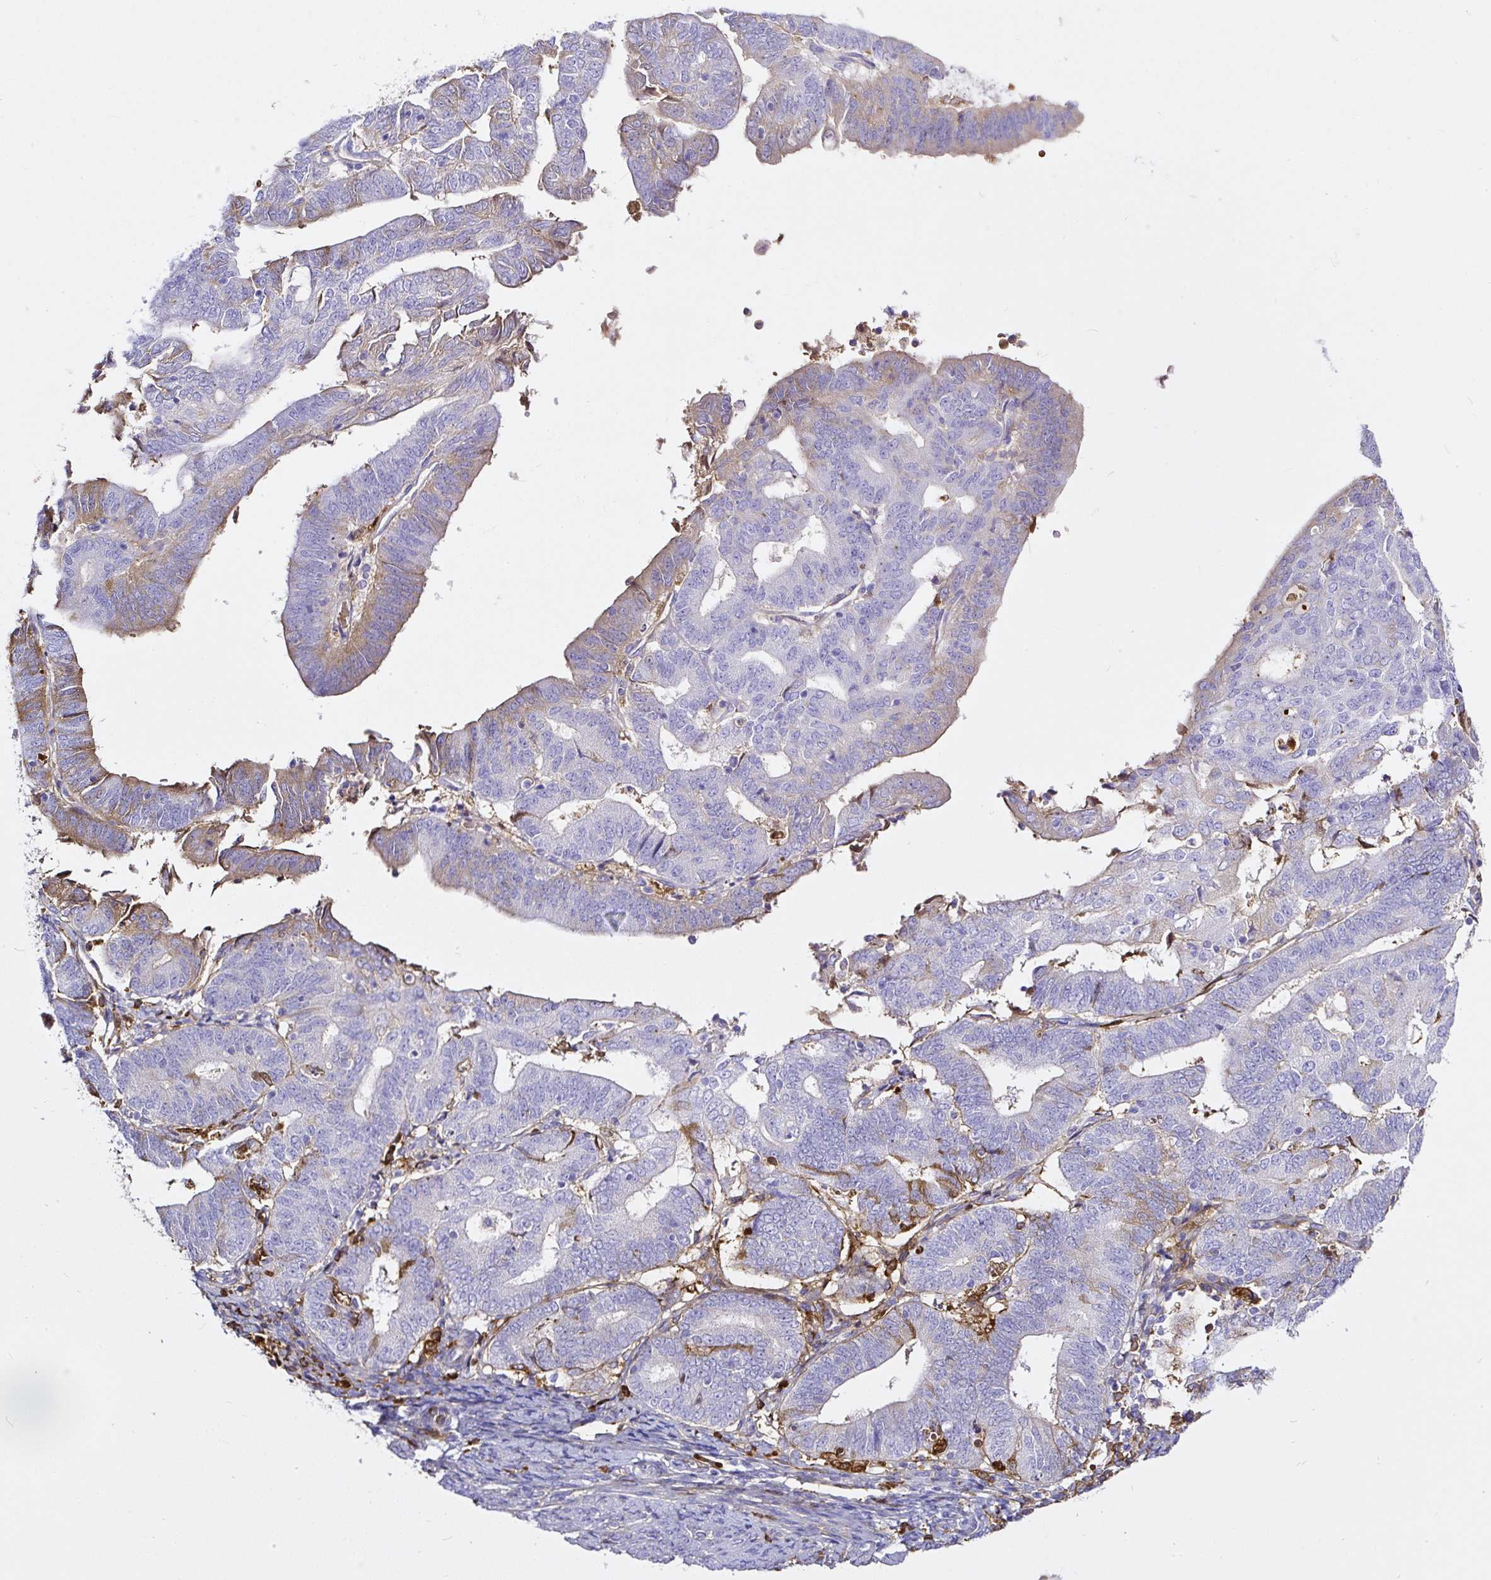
{"staining": {"intensity": "moderate", "quantity": "<25%", "location": "cytoplasmic/membranous"}, "tissue": "endometrial cancer", "cell_type": "Tumor cells", "image_type": "cancer", "snomed": [{"axis": "morphology", "description": "Adenocarcinoma, NOS"}, {"axis": "topography", "description": "Endometrium"}], "caption": "Endometrial cancer (adenocarcinoma) stained for a protein shows moderate cytoplasmic/membranous positivity in tumor cells. The staining was performed using DAB (3,3'-diaminobenzidine) to visualize the protein expression in brown, while the nuclei were stained in blue with hematoxylin (Magnification: 20x).", "gene": "CLEC3B", "patient": {"sex": "female", "age": 70}}